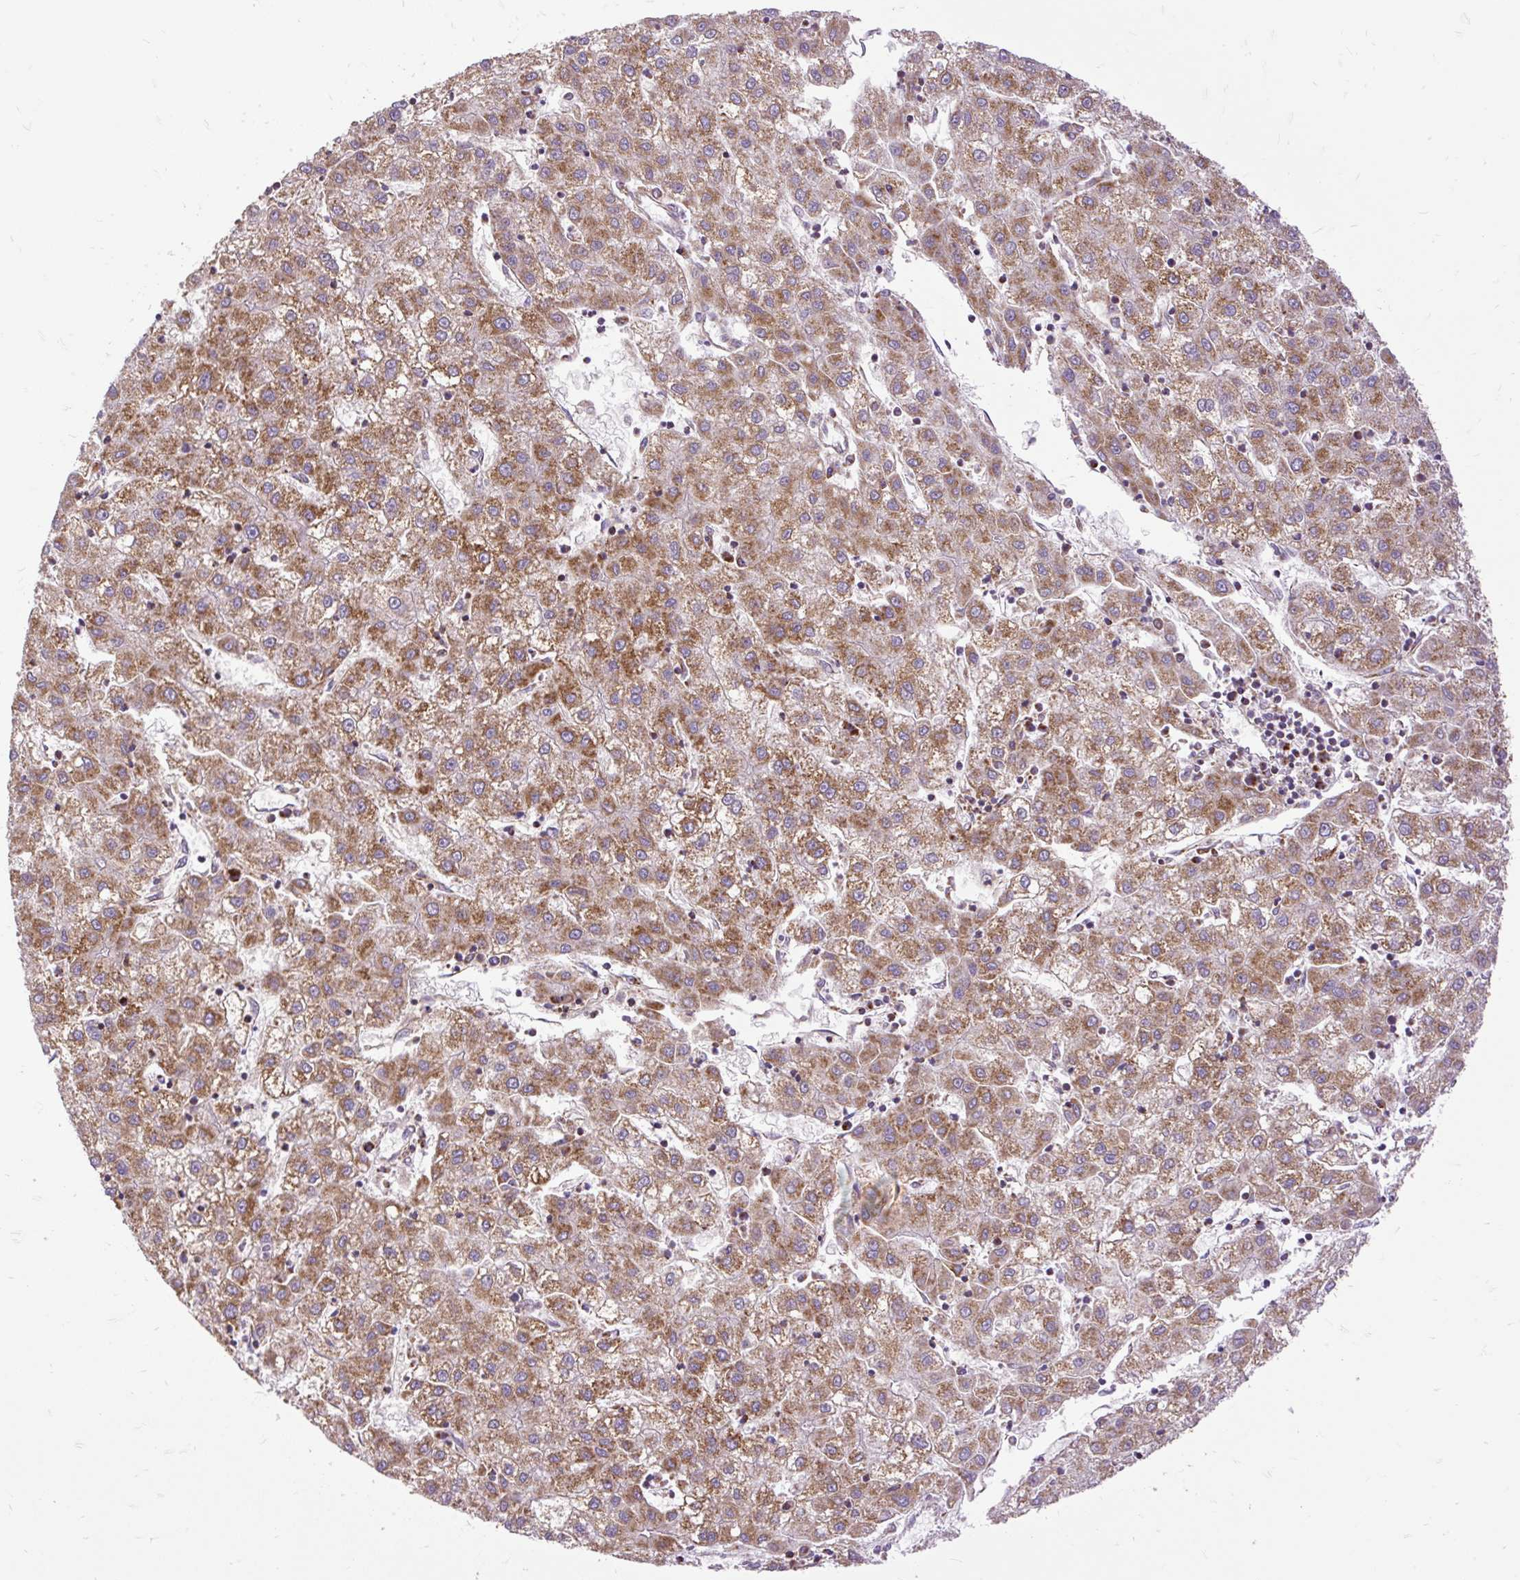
{"staining": {"intensity": "moderate", "quantity": ">75%", "location": "cytoplasmic/membranous"}, "tissue": "liver cancer", "cell_type": "Tumor cells", "image_type": "cancer", "snomed": [{"axis": "morphology", "description": "Carcinoma, Hepatocellular, NOS"}, {"axis": "topography", "description": "Liver"}], "caption": "A photomicrograph of liver cancer stained for a protein demonstrates moderate cytoplasmic/membranous brown staining in tumor cells. Using DAB (3,3'-diaminobenzidine) (brown) and hematoxylin (blue) stains, captured at high magnification using brightfield microscopy.", "gene": "TOMM40", "patient": {"sex": "male", "age": 72}}